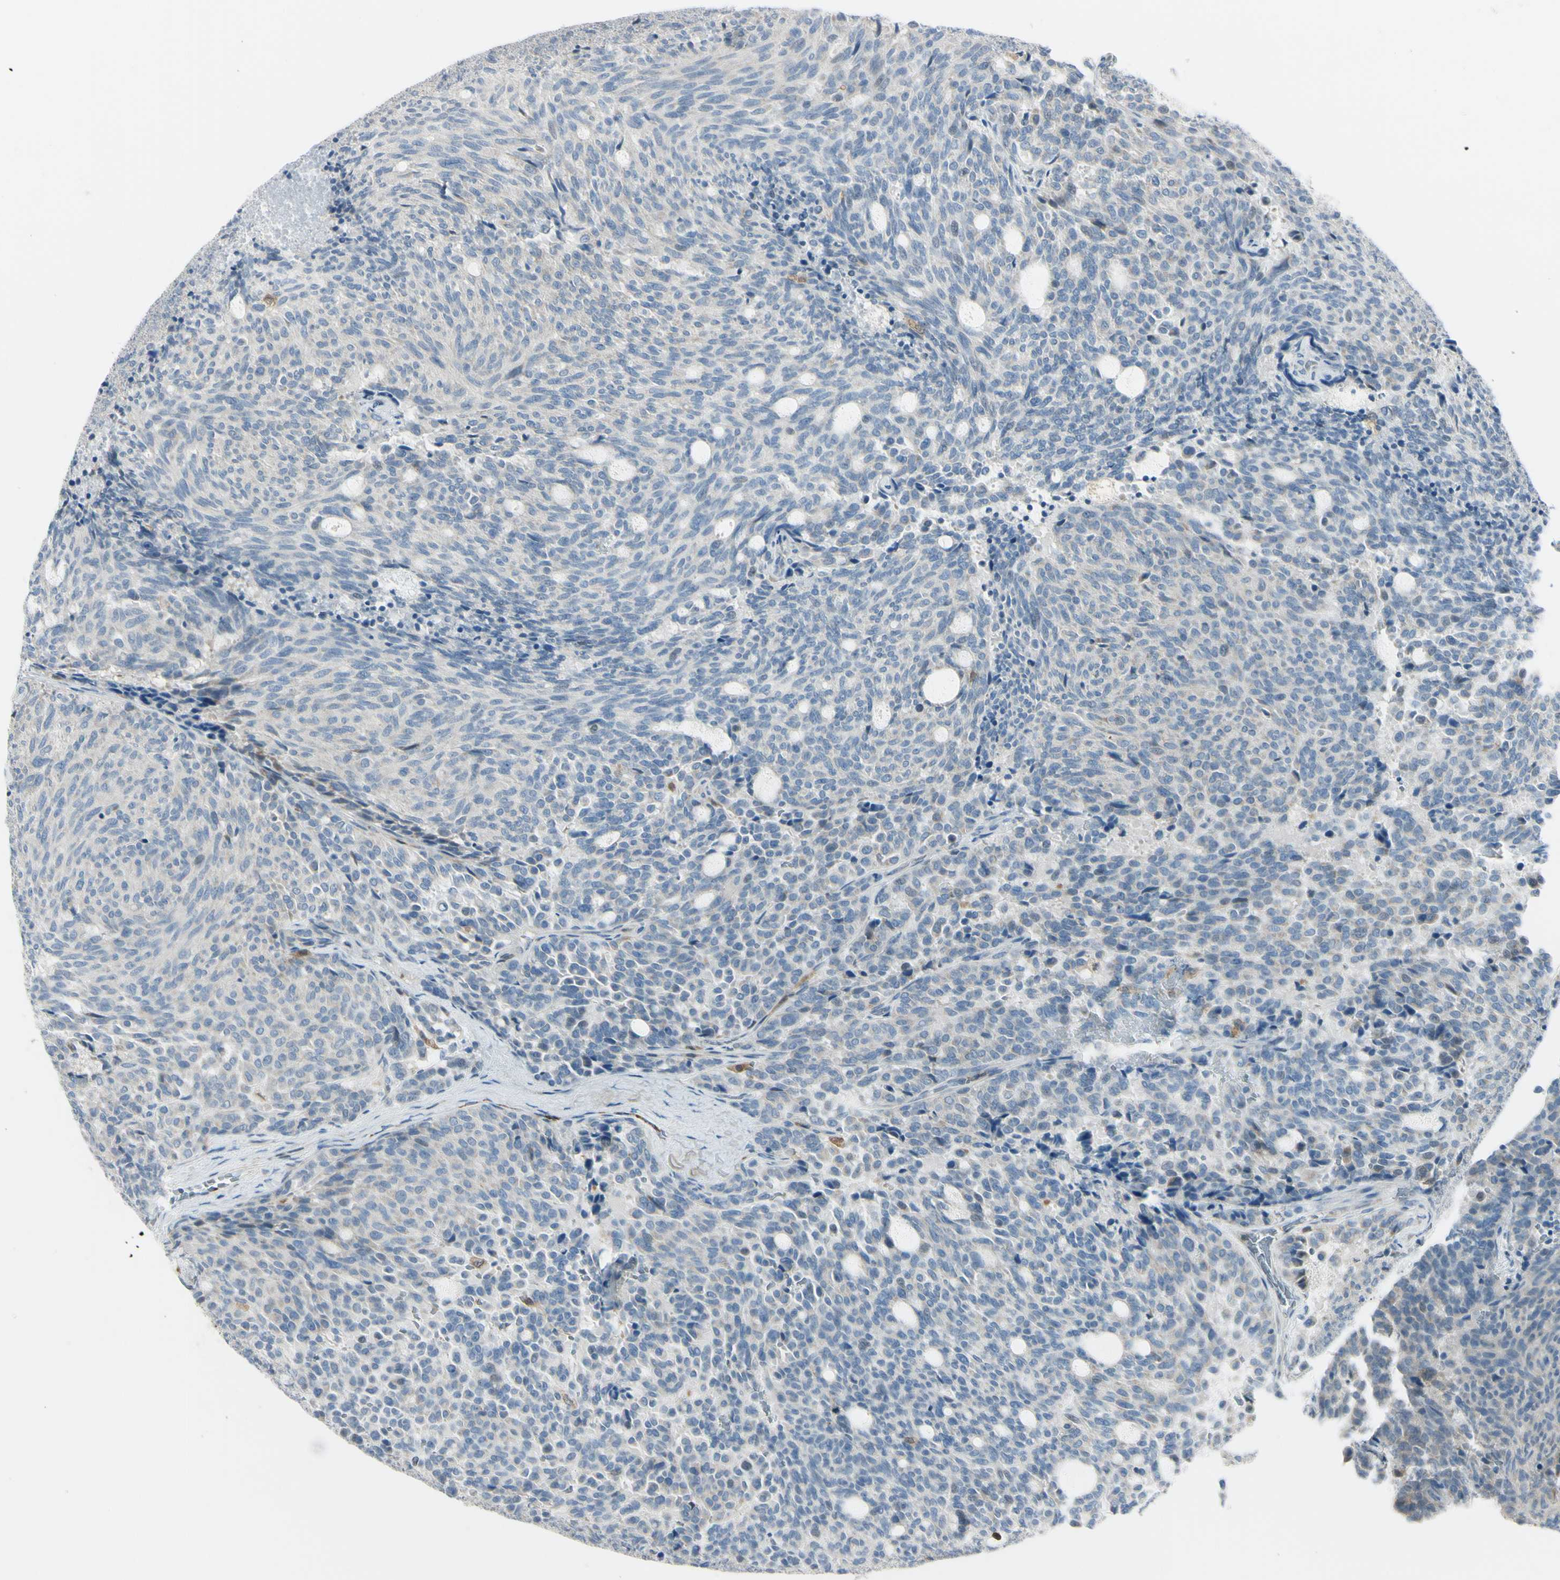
{"staining": {"intensity": "weak", "quantity": "25%-75%", "location": "cytoplasmic/membranous"}, "tissue": "carcinoid", "cell_type": "Tumor cells", "image_type": "cancer", "snomed": [{"axis": "morphology", "description": "Carcinoid, malignant, NOS"}, {"axis": "topography", "description": "Pancreas"}], "caption": "Protein staining of malignant carcinoid tissue exhibits weak cytoplasmic/membranous expression in approximately 25%-75% of tumor cells.", "gene": "CYRIB", "patient": {"sex": "female", "age": 54}}